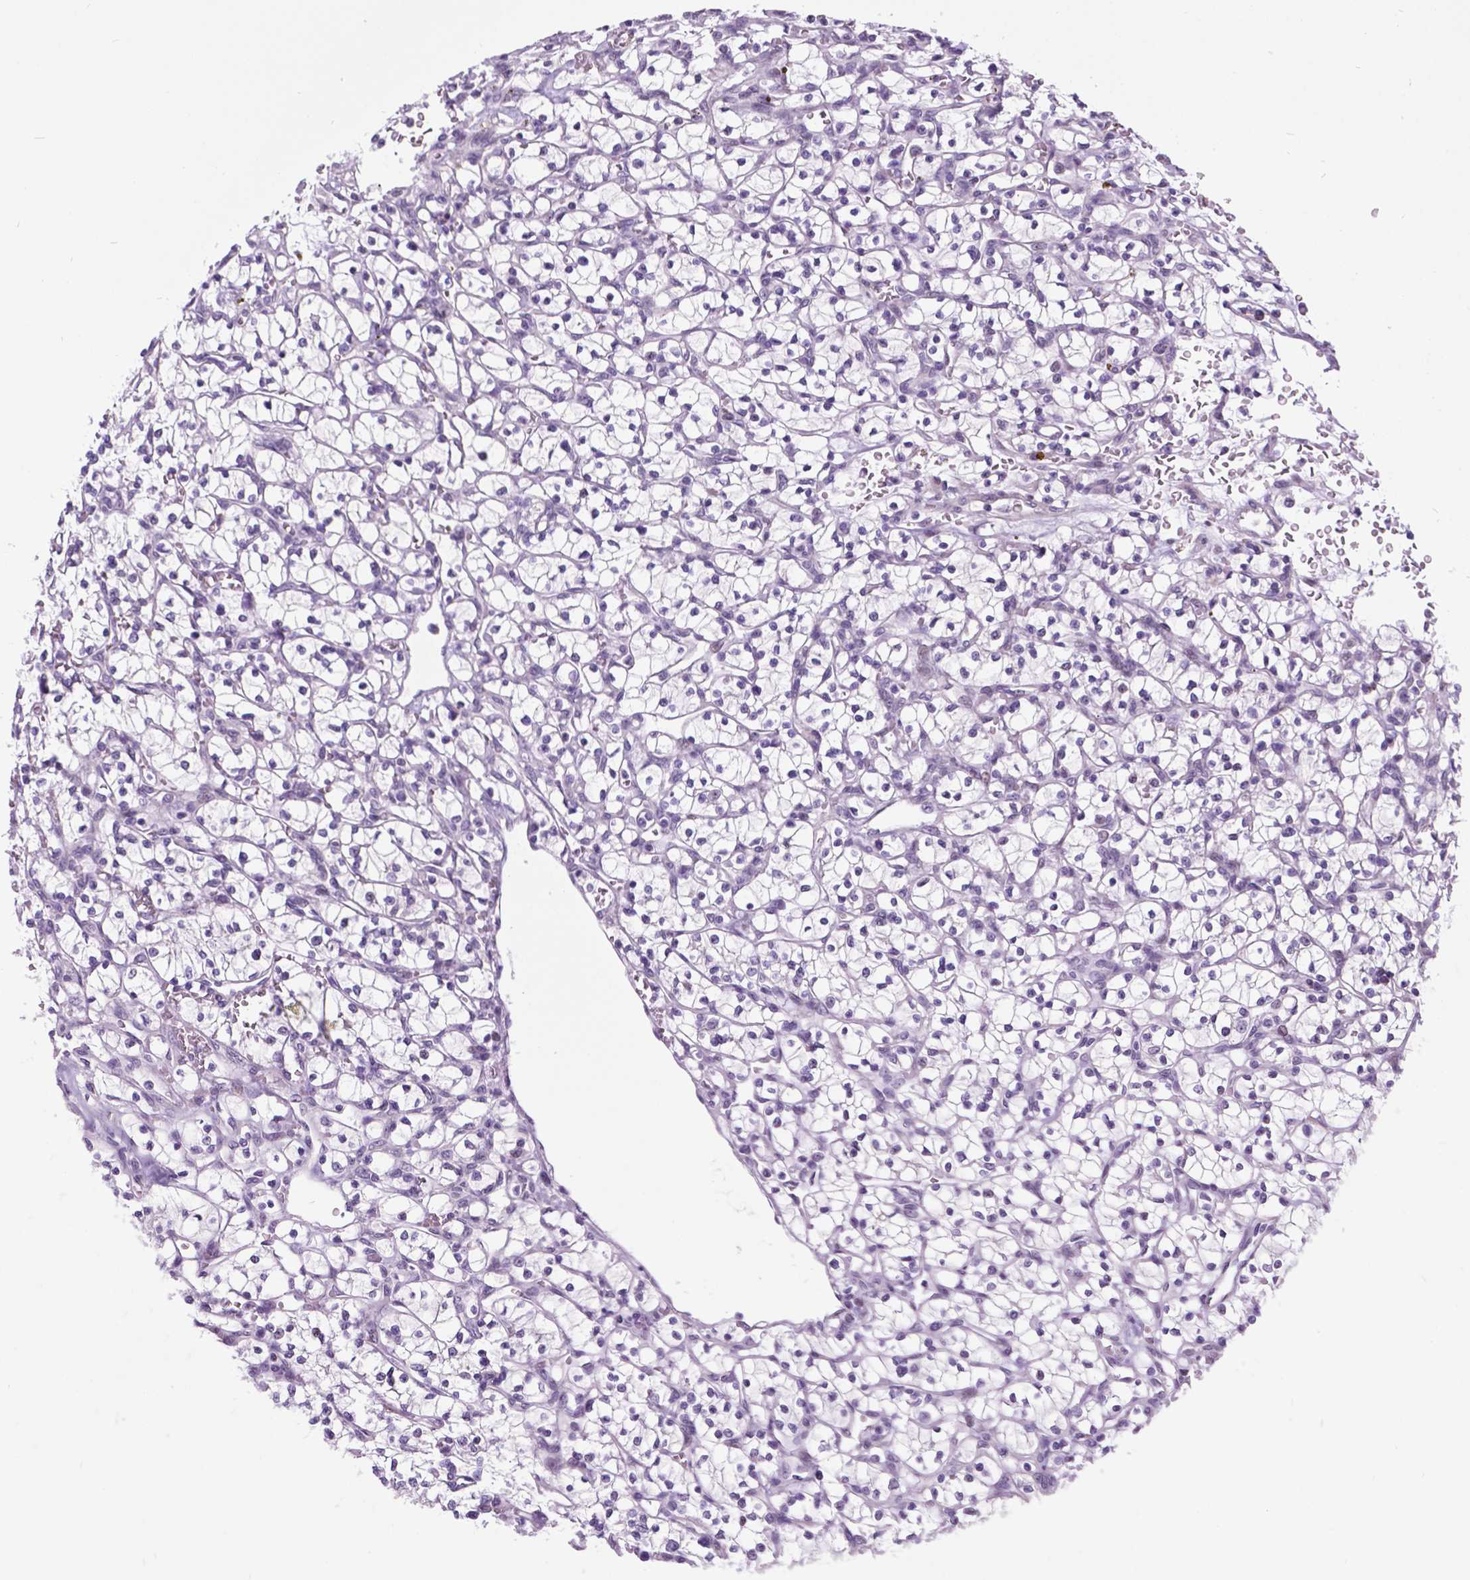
{"staining": {"intensity": "negative", "quantity": "none", "location": "none"}, "tissue": "renal cancer", "cell_type": "Tumor cells", "image_type": "cancer", "snomed": [{"axis": "morphology", "description": "Adenocarcinoma, NOS"}, {"axis": "topography", "description": "Kidney"}], "caption": "This is a photomicrograph of immunohistochemistry (IHC) staining of renal cancer, which shows no positivity in tumor cells.", "gene": "DPF3", "patient": {"sex": "female", "age": 64}}